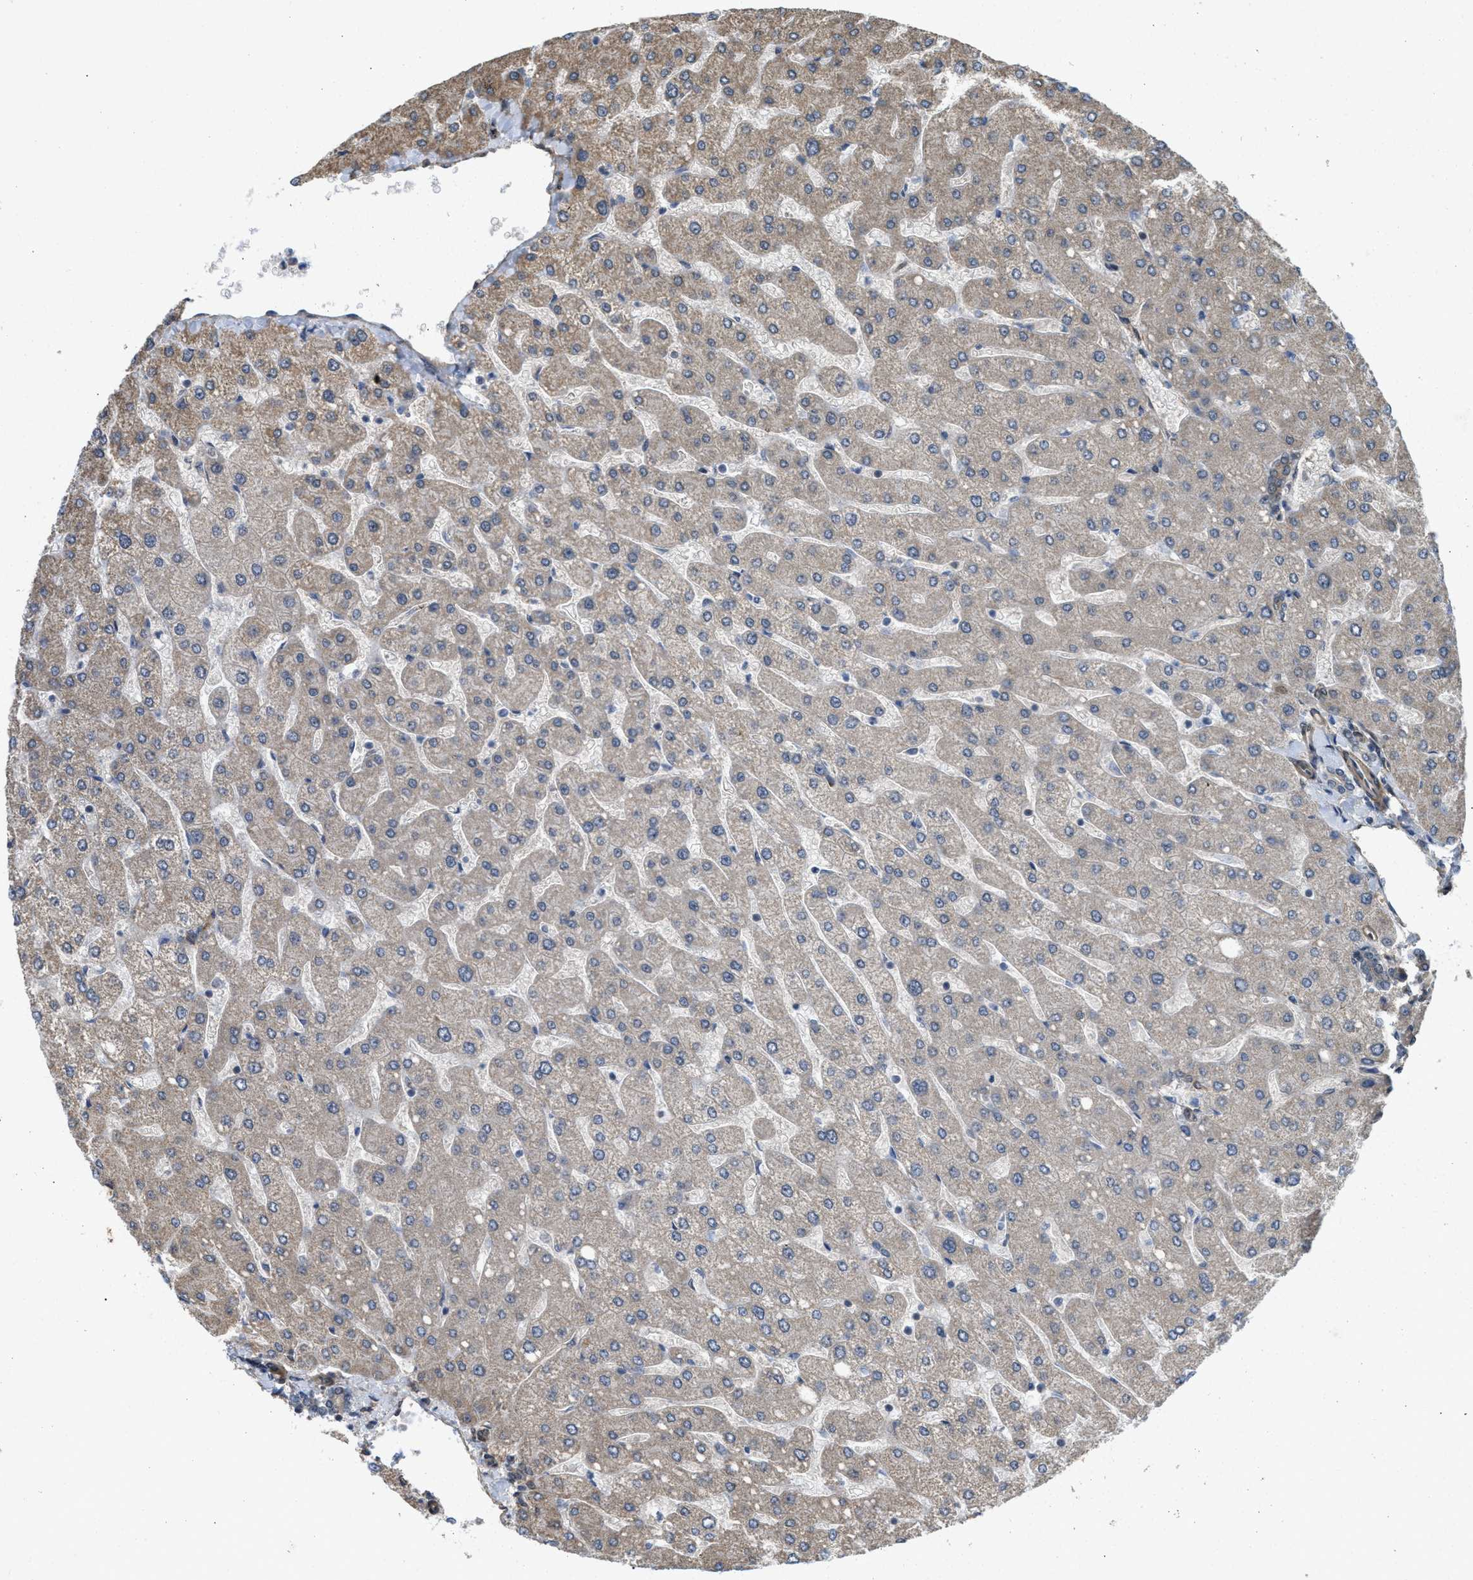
{"staining": {"intensity": "weak", "quantity": "25%-75%", "location": "cytoplasmic/membranous"}, "tissue": "liver", "cell_type": "Cholangiocytes", "image_type": "normal", "snomed": [{"axis": "morphology", "description": "Normal tissue, NOS"}, {"axis": "topography", "description": "Liver"}], "caption": "High-power microscopy captured an immunohistochemistry (IHC) micrograph of benign liver, revealing weak cytoplasmic/membranous staining in about 25%-75% of cholangiocytes. (DAB IHC with brightfield microscopy, high magnification).", "gene": "BAG3", "patient": {"sex": "male", "age": 55}}